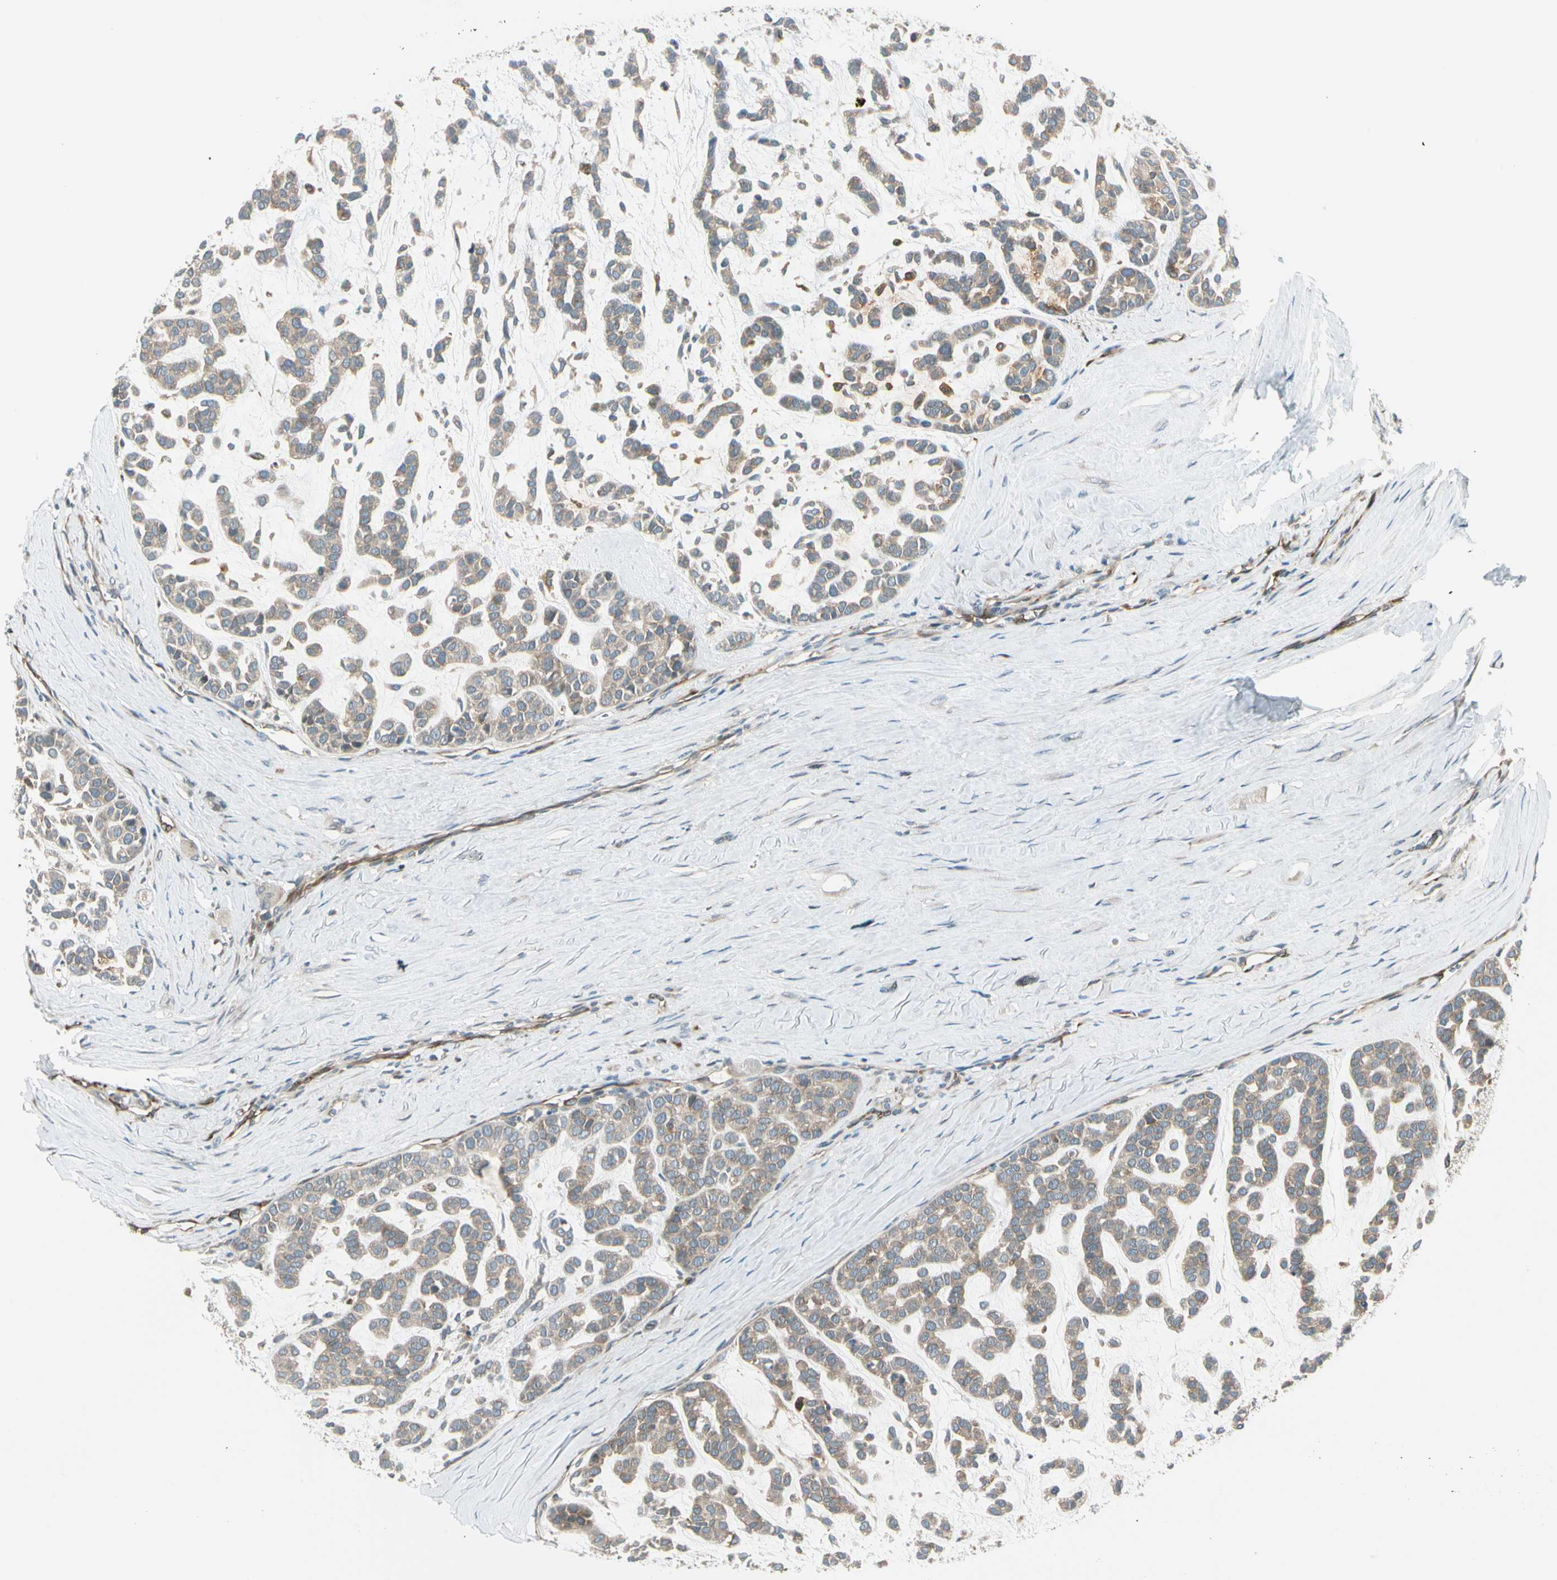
{"staining": {"intensity": "weak", "quantity": ">75%", "location": "cytoplasmic/membranous"}, "tissue": "head and neck cancer", "cell_type": "Tumor cells", "image_type": "cancer", "snomed": [{"axis": "morphology", "description": "Adenocarcinoma, NOS"}, {"axis": "morphology", "description": "Adenoma, NOS"}, {"axis": "topography", "description": "Head-Neck"}], "caption": "Head and neck cancer (adenoma) stained for a protein exhibits weak cytoplasmic/membranous positivity in tumor cells. (DAB (3,3'-diaminobenzidine) IHC, brown staining for protein, blue staining for nuclei).", "gene": "TRIO", "patient": {"sex": "female", "age": 55}}